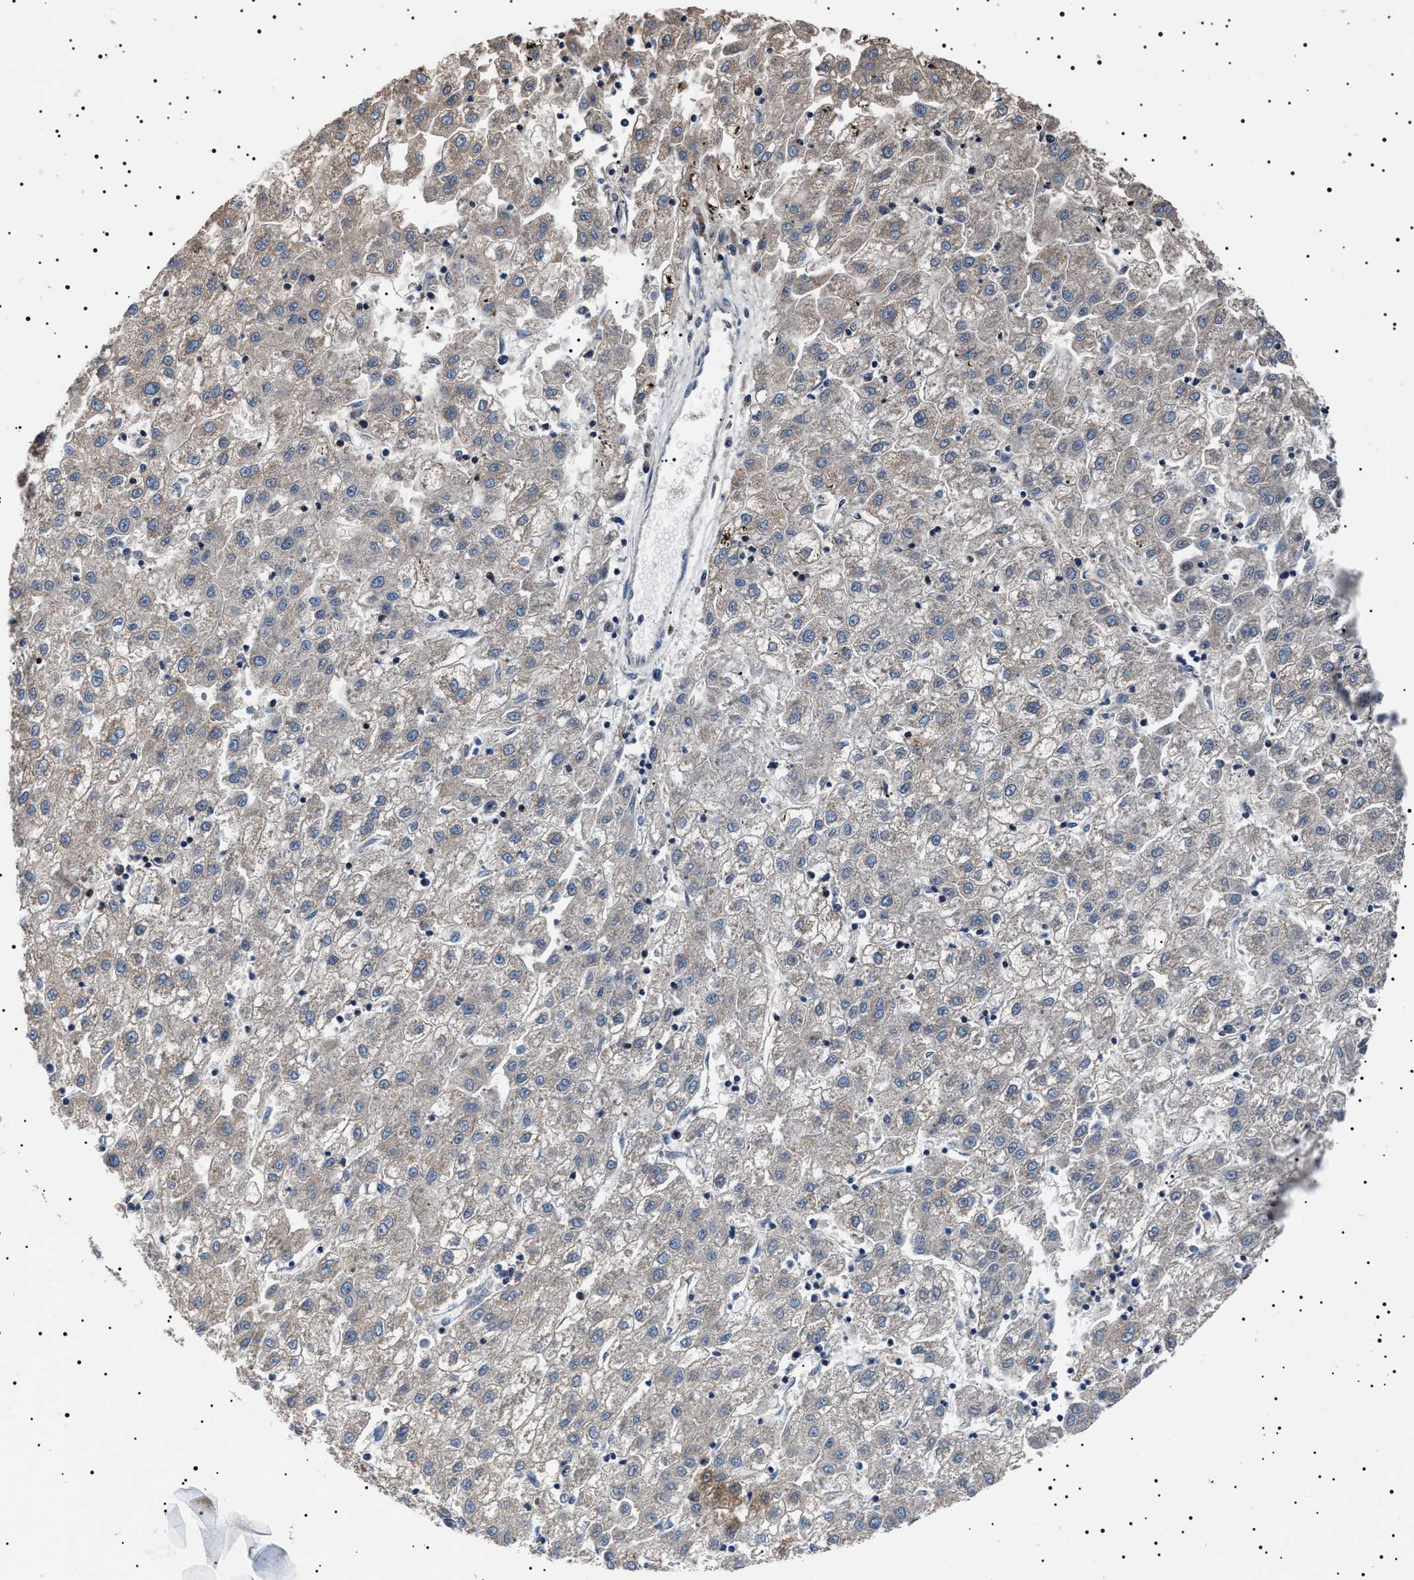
{"staining": {"intensity": "weak", "quantity": "<25%", "location": "cytoplasmic/membranous"}, "tissue": "liver cancer", "cell_type": "Tumor cells", "image_type": "cancer", "snomed": [{"axis": "morphology", "description": "Carcinoma, Hepatocellular, NOS"}, {"axis": "topography", "description": "Liver"}], "caption": "This is an IHC image of liver cancer (hepatocellular carcinoma). There is no positivity in tumor cells.", "gene": "PTRH1", "patient": {"sex": "male", "age": 72}}